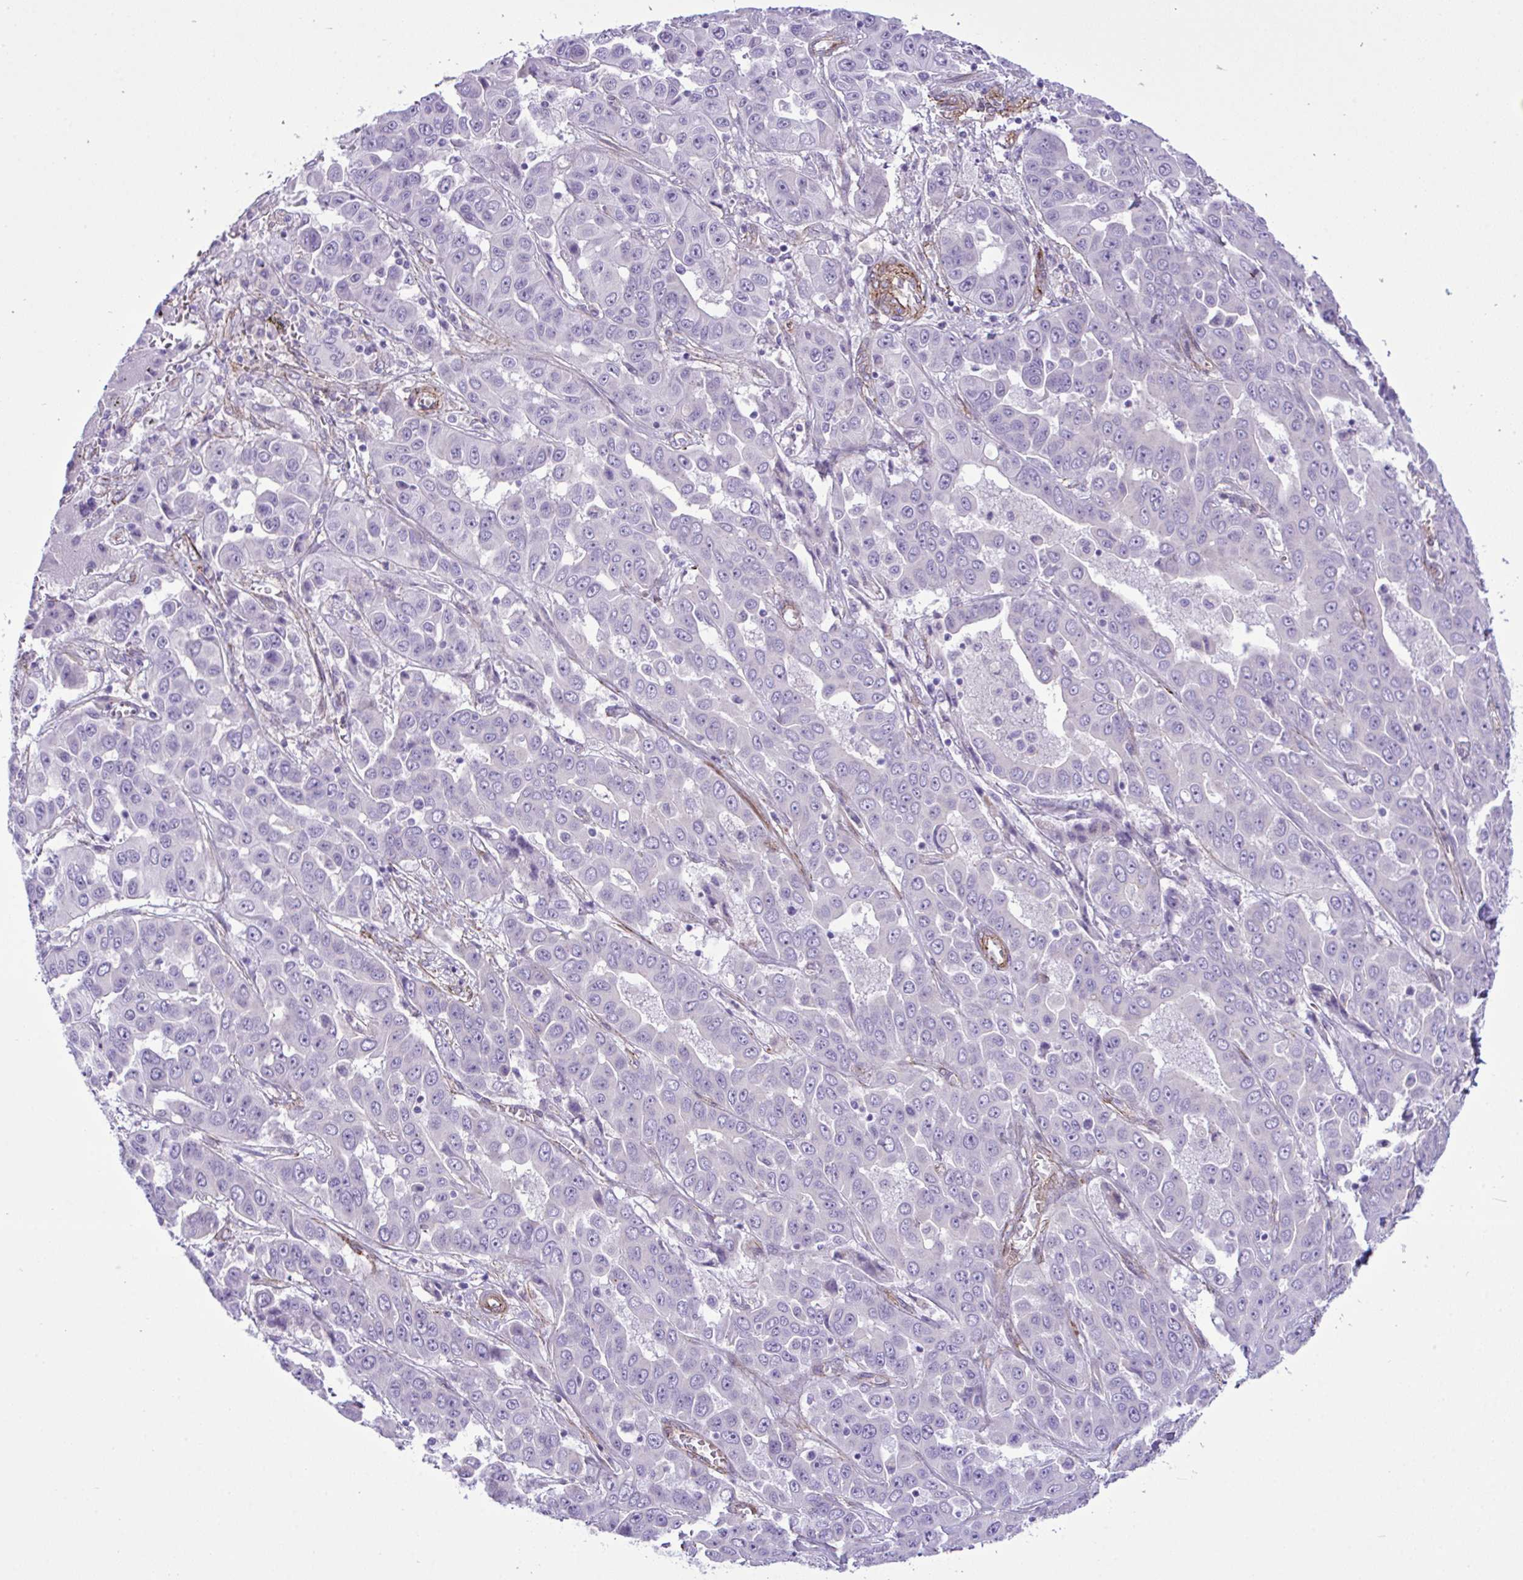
{"staining": {"intensity": "negative", "quantity": "none", "location": "none"}, "tissue": "liver cancer", "cell_type": "Tumor cells", "image_type": "cancer", "snomed": [{"axis": "morphology", "description": "Cholangiocarcinoma"}, {"axis": "topography", "description": "Liver"}], "caption": "Tumor cells show no significant protein expression in liver cholangiocarcinoma.", "gene": "SYNPO2L", "patient": {"sex": "female", "age": 52}}